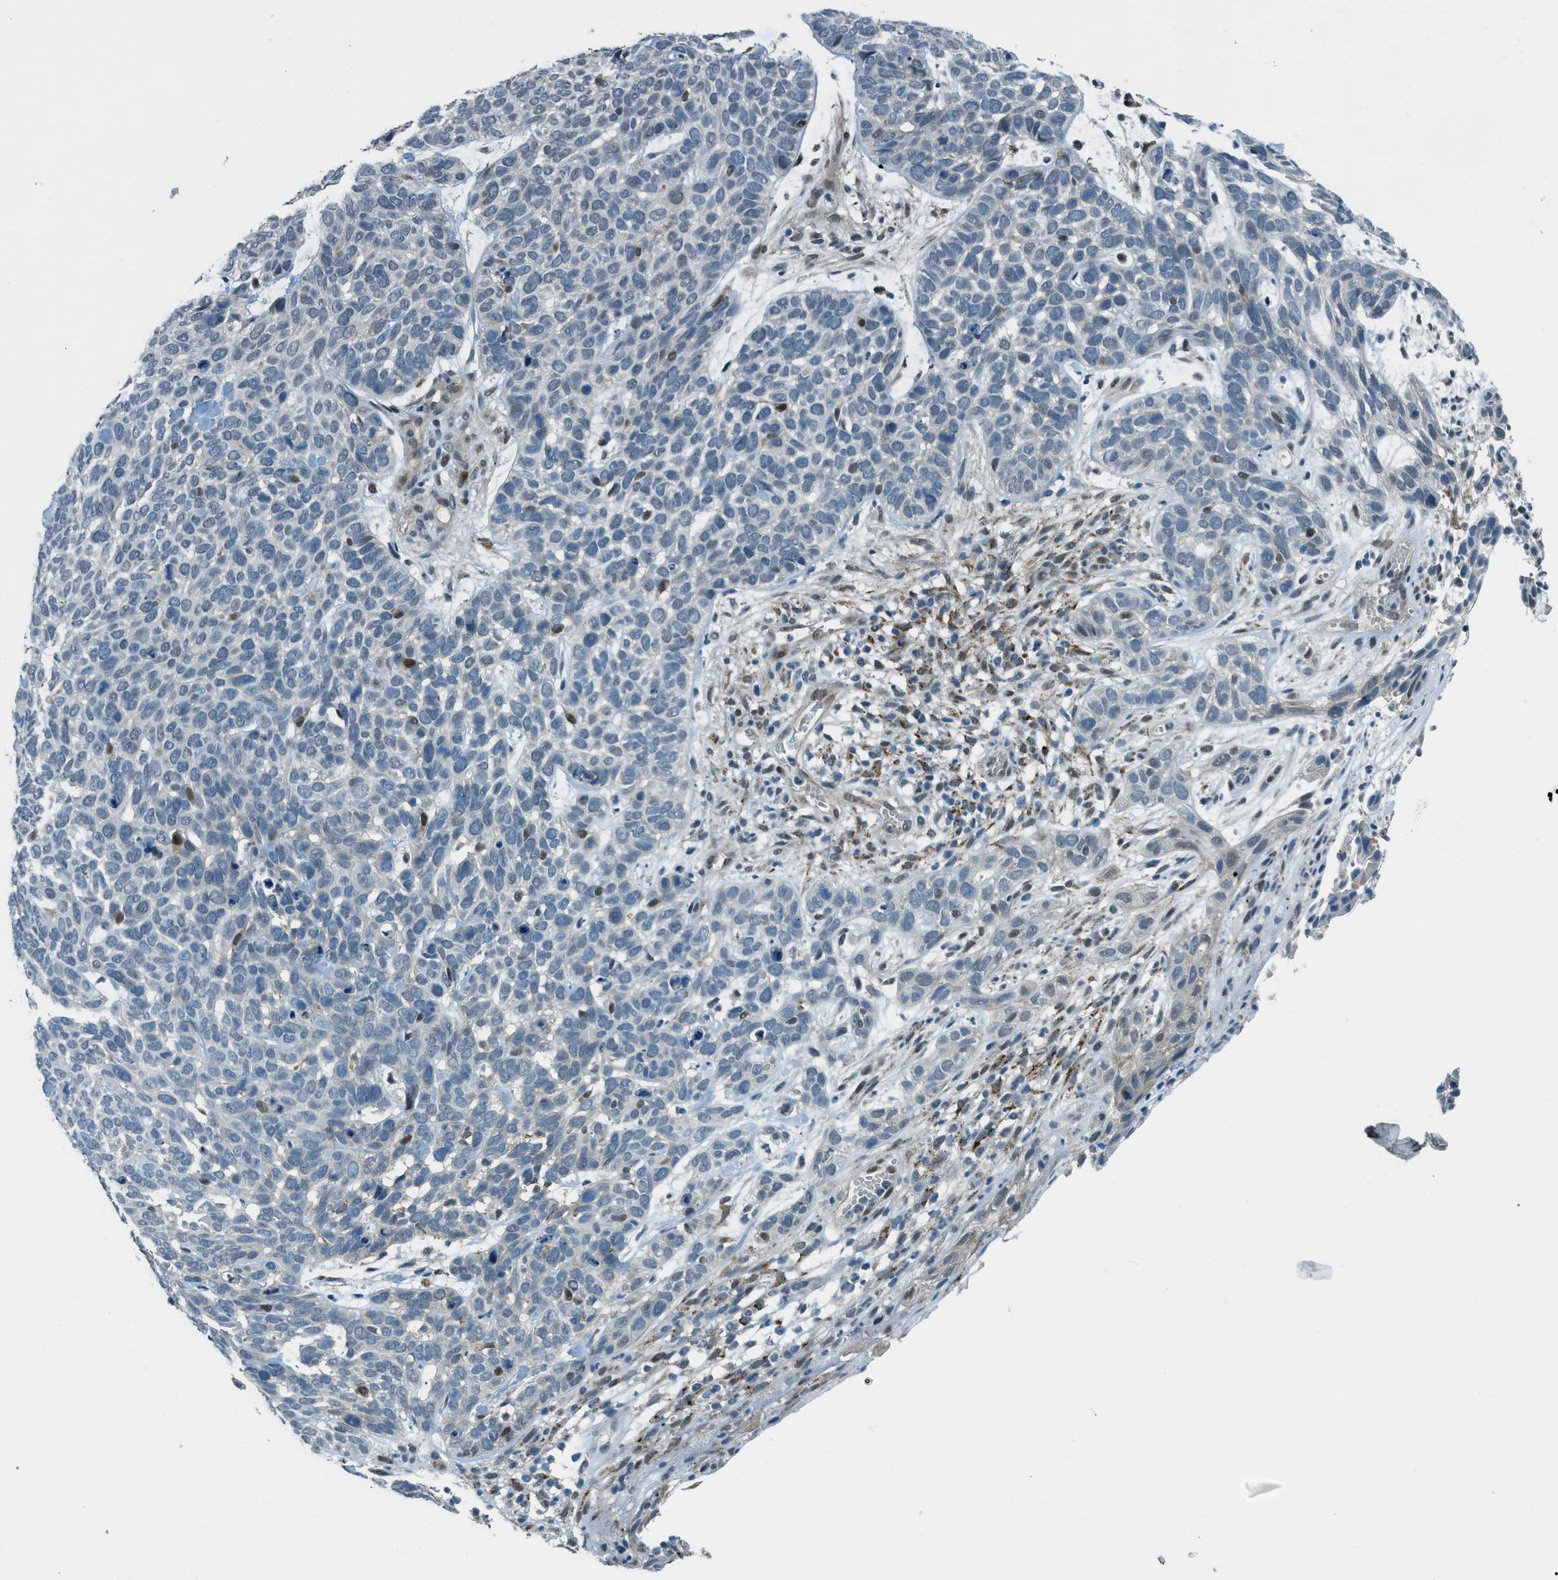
{"staining": {"intensity": "negative", "quantity": "none", "location": "none"}, "tissue": "skin cancer", "cell_type": "Tumor cells", "image_type": "cancer", "snomed": [{"axis": "morphology", "description": "Basal cell carcinoma"}, {"axis": "topography", "description": "Skin"}], "caption": "Human skin basal cell carcinoma stained for a protein using immunohistochemistry reveals no expression in tumor cells.", "gene": "NPEPL1", "patient": {"sex": "male", "age": 87}}